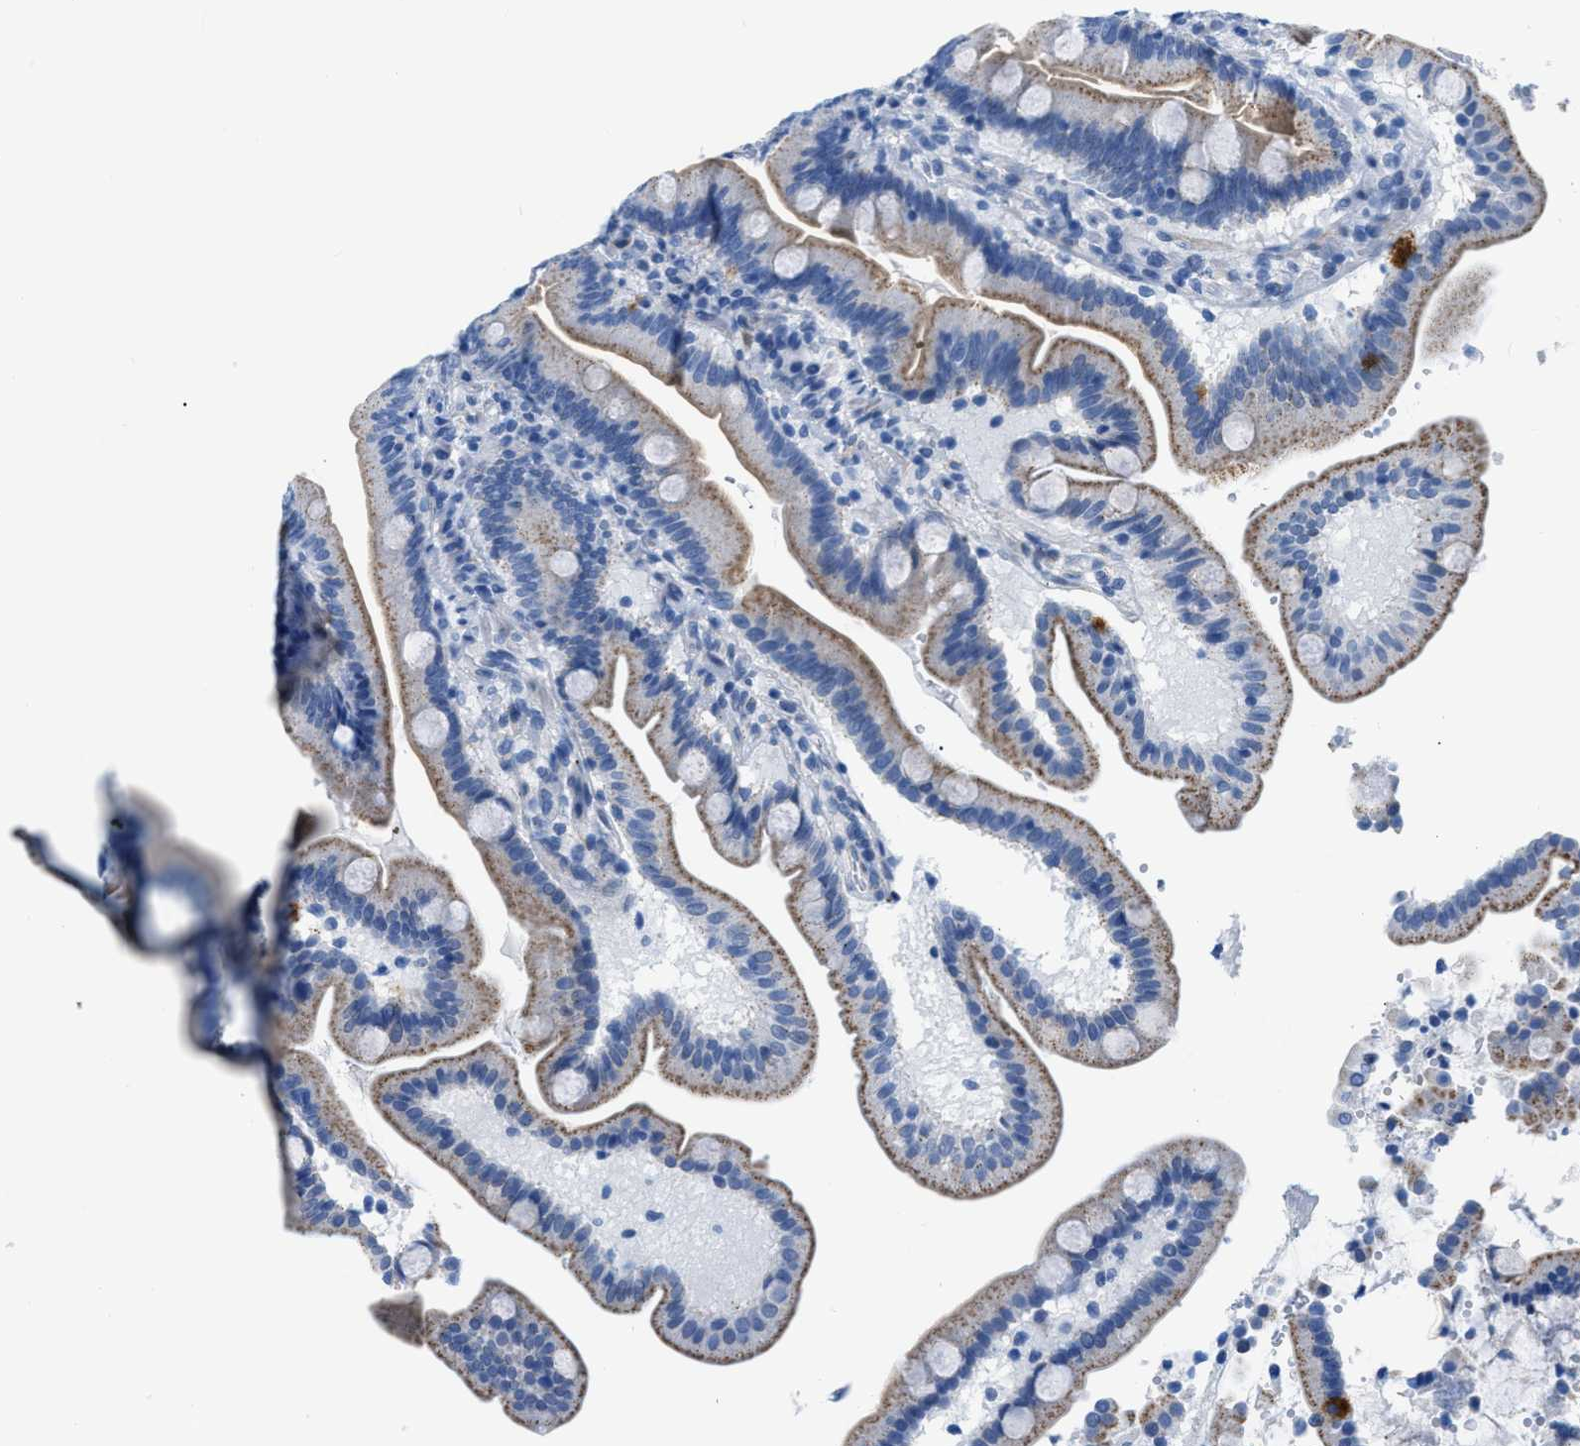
{"staining": {"intensity": "moderate", "quantity": "25%-75%", "location": "cytoplasmic/membranous"}, "tissue": "duodenum", "cell_type": "Glandular cells", "image_type": "normal", "snomed": [{"axis": "morphology", "description": "Normal tissue, NOS"}, {"axis": "topography", "description": "Duodenum"}], "caption": "Immunohistochemical staining of normal duodenum displays 25%-75% levels of moderate cytoplasmic/membranous protein staining in approximately 25%-75% of glandular cells.", "gene": "FDCSP", "patient": {"sex": "male", "age": 54}}